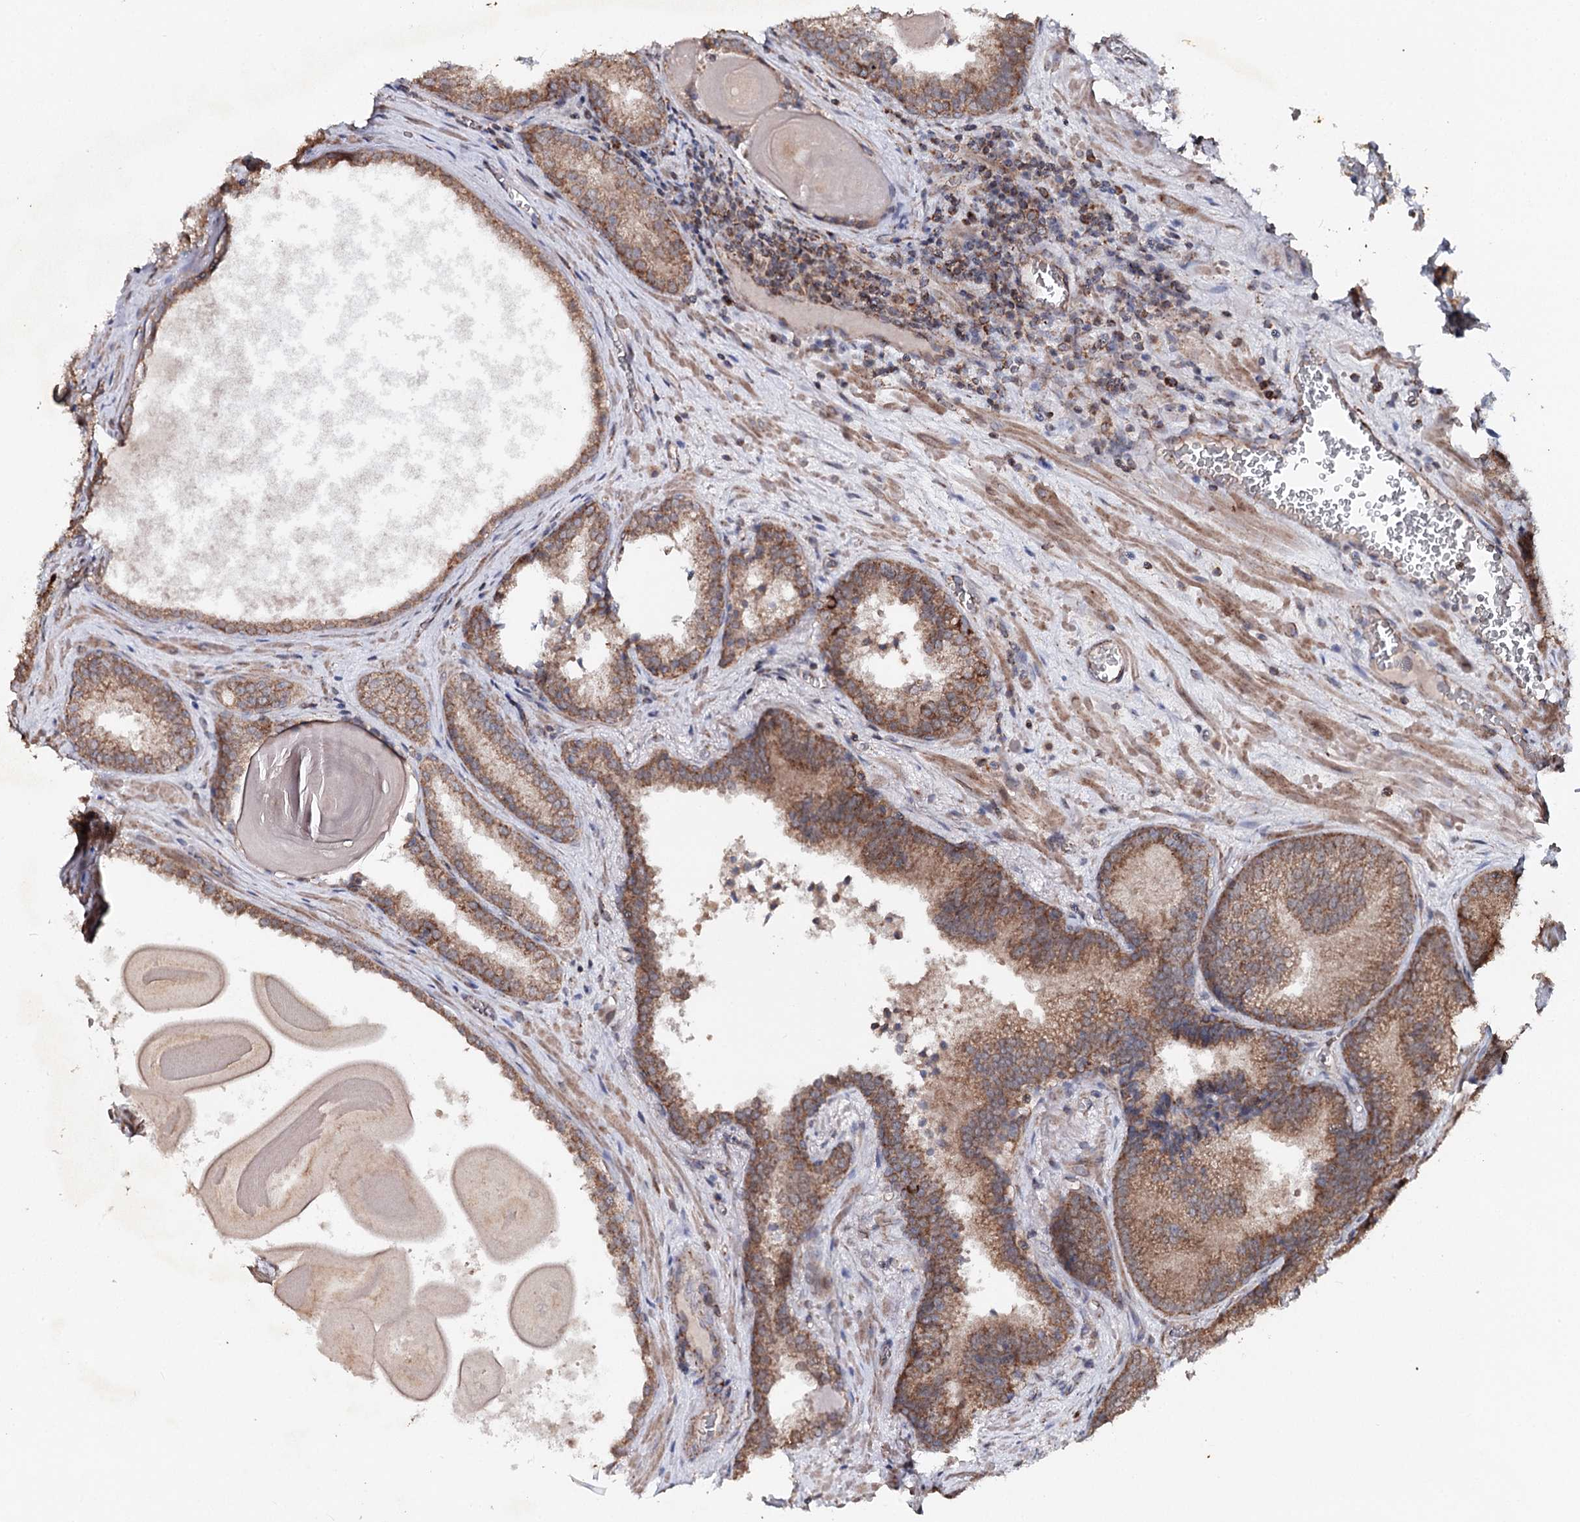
{"staining": {"intensity": "moderate", "quantity": ">75%", "location": "cytoplasmic/membranous"}, "tissue": "prostate cancer", "cell_type": "Tumor cells", "image_type": "cancer", "snomed": [{"axis": "morphology", "description": "Adenocarcinoma, High grade"}, {"axis": "topography", "description": "Prostate"}], "caption": "Immunohistochemistry (IHC) of prostate cancer displays medium levels of moderate cytoplasmic/membranous expression in approximately >75% of tumor cells. (IHC, brightfield microscopy, high magnification).", "gene": "MINDY3", "patient": {"sex": "male", "age": 66}}